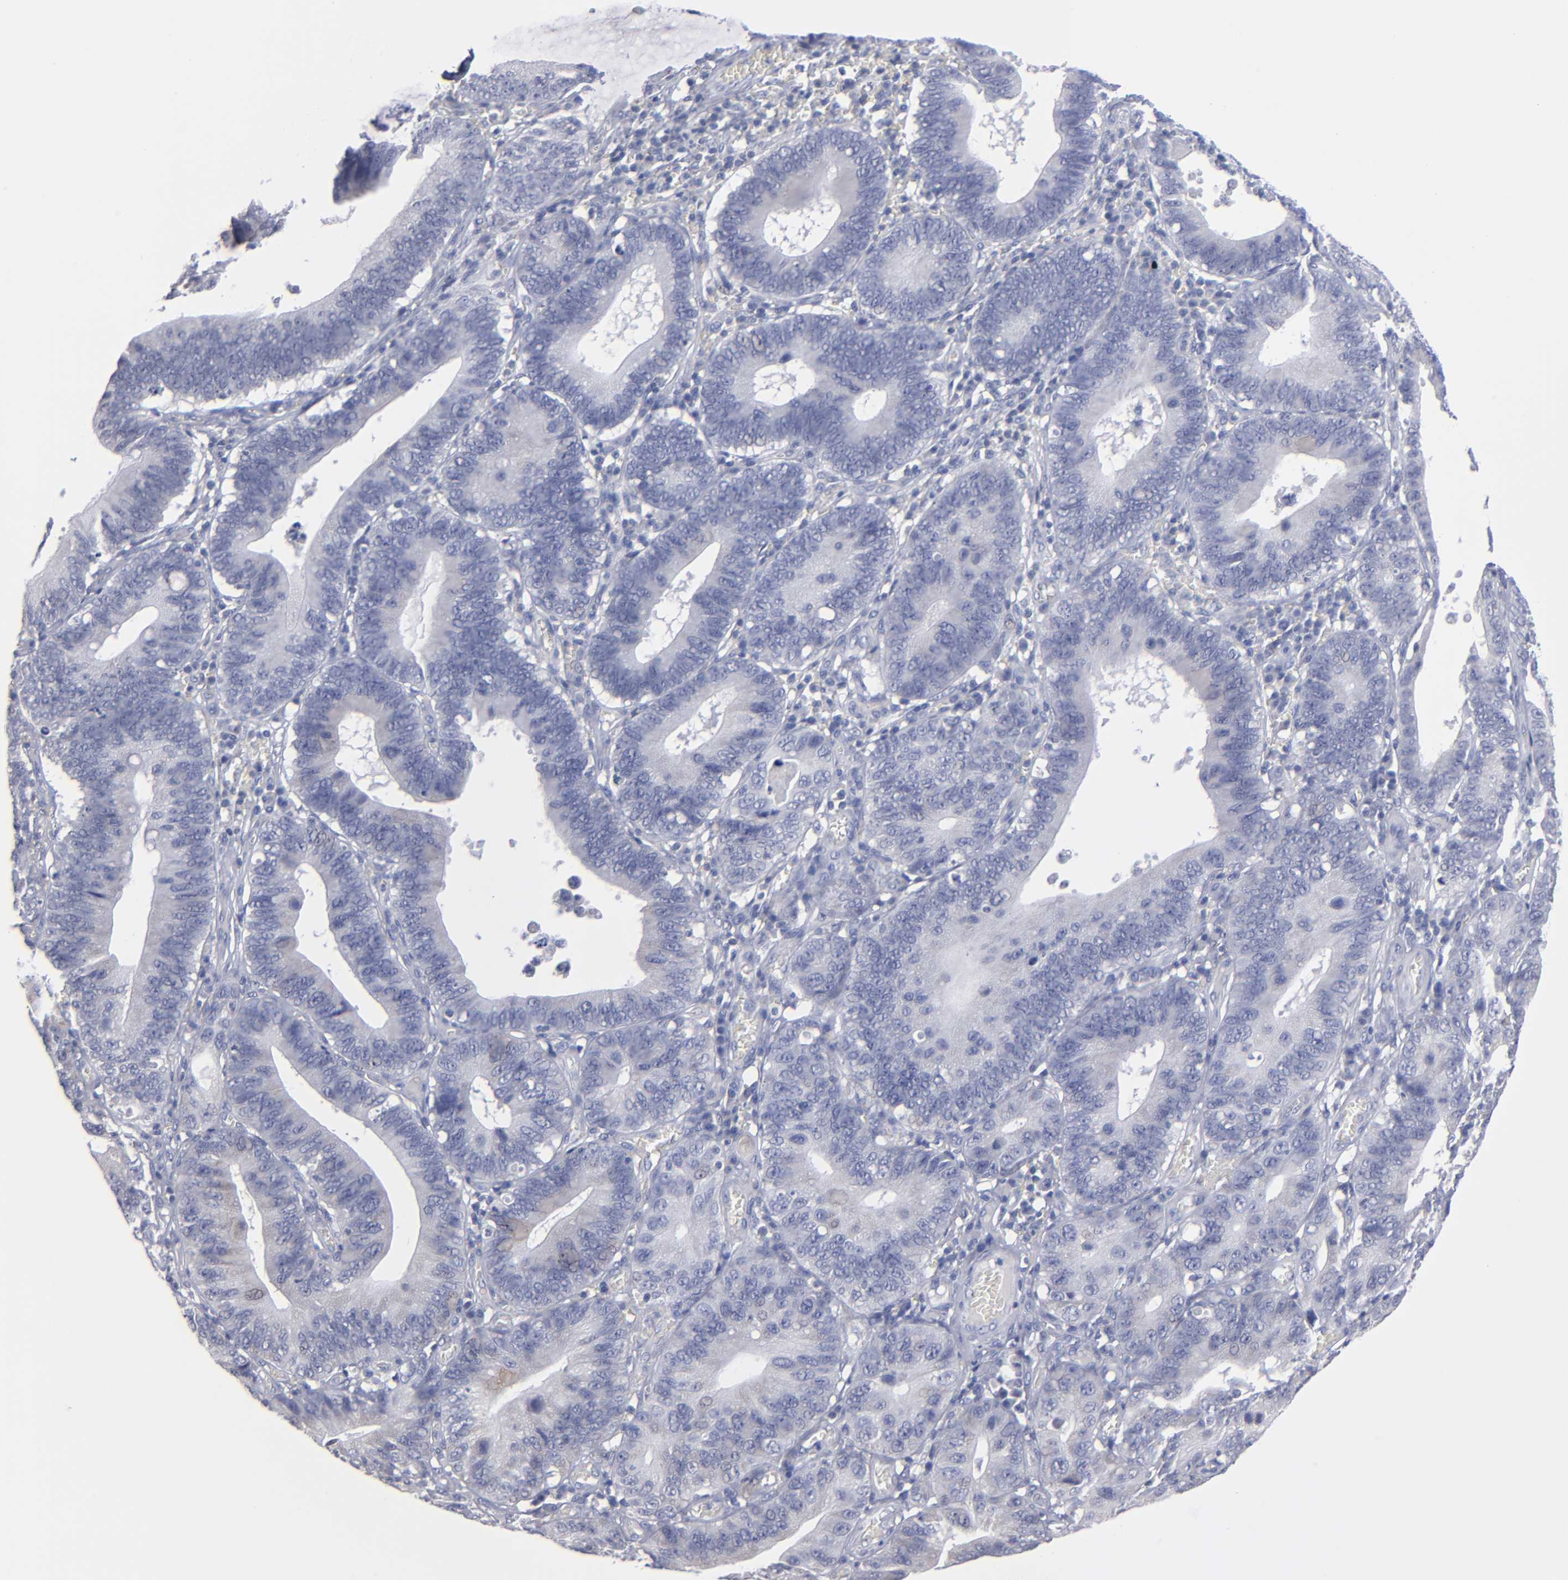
{"staining": {"intensity": "negative", "quantity": "none", "location": "none"}, "tissue": "stomach cancer", "cell_type": "Tumor cells", "image_type": "cancer", "snomed": [{"axis": "morphology", "description": "Adenocarcinoma, NOS"}, {"axis": "topography", "description": "Stomach"}, {"axis": "topography", "description": "Gastric cardia"}], "caption": "This is an immunohistochemistry image of human adenocarcinoma (stomach). There is no expression in tumor cells.", "gene": "RPH3A", "patient": {"sex": "male", "age": 59}}